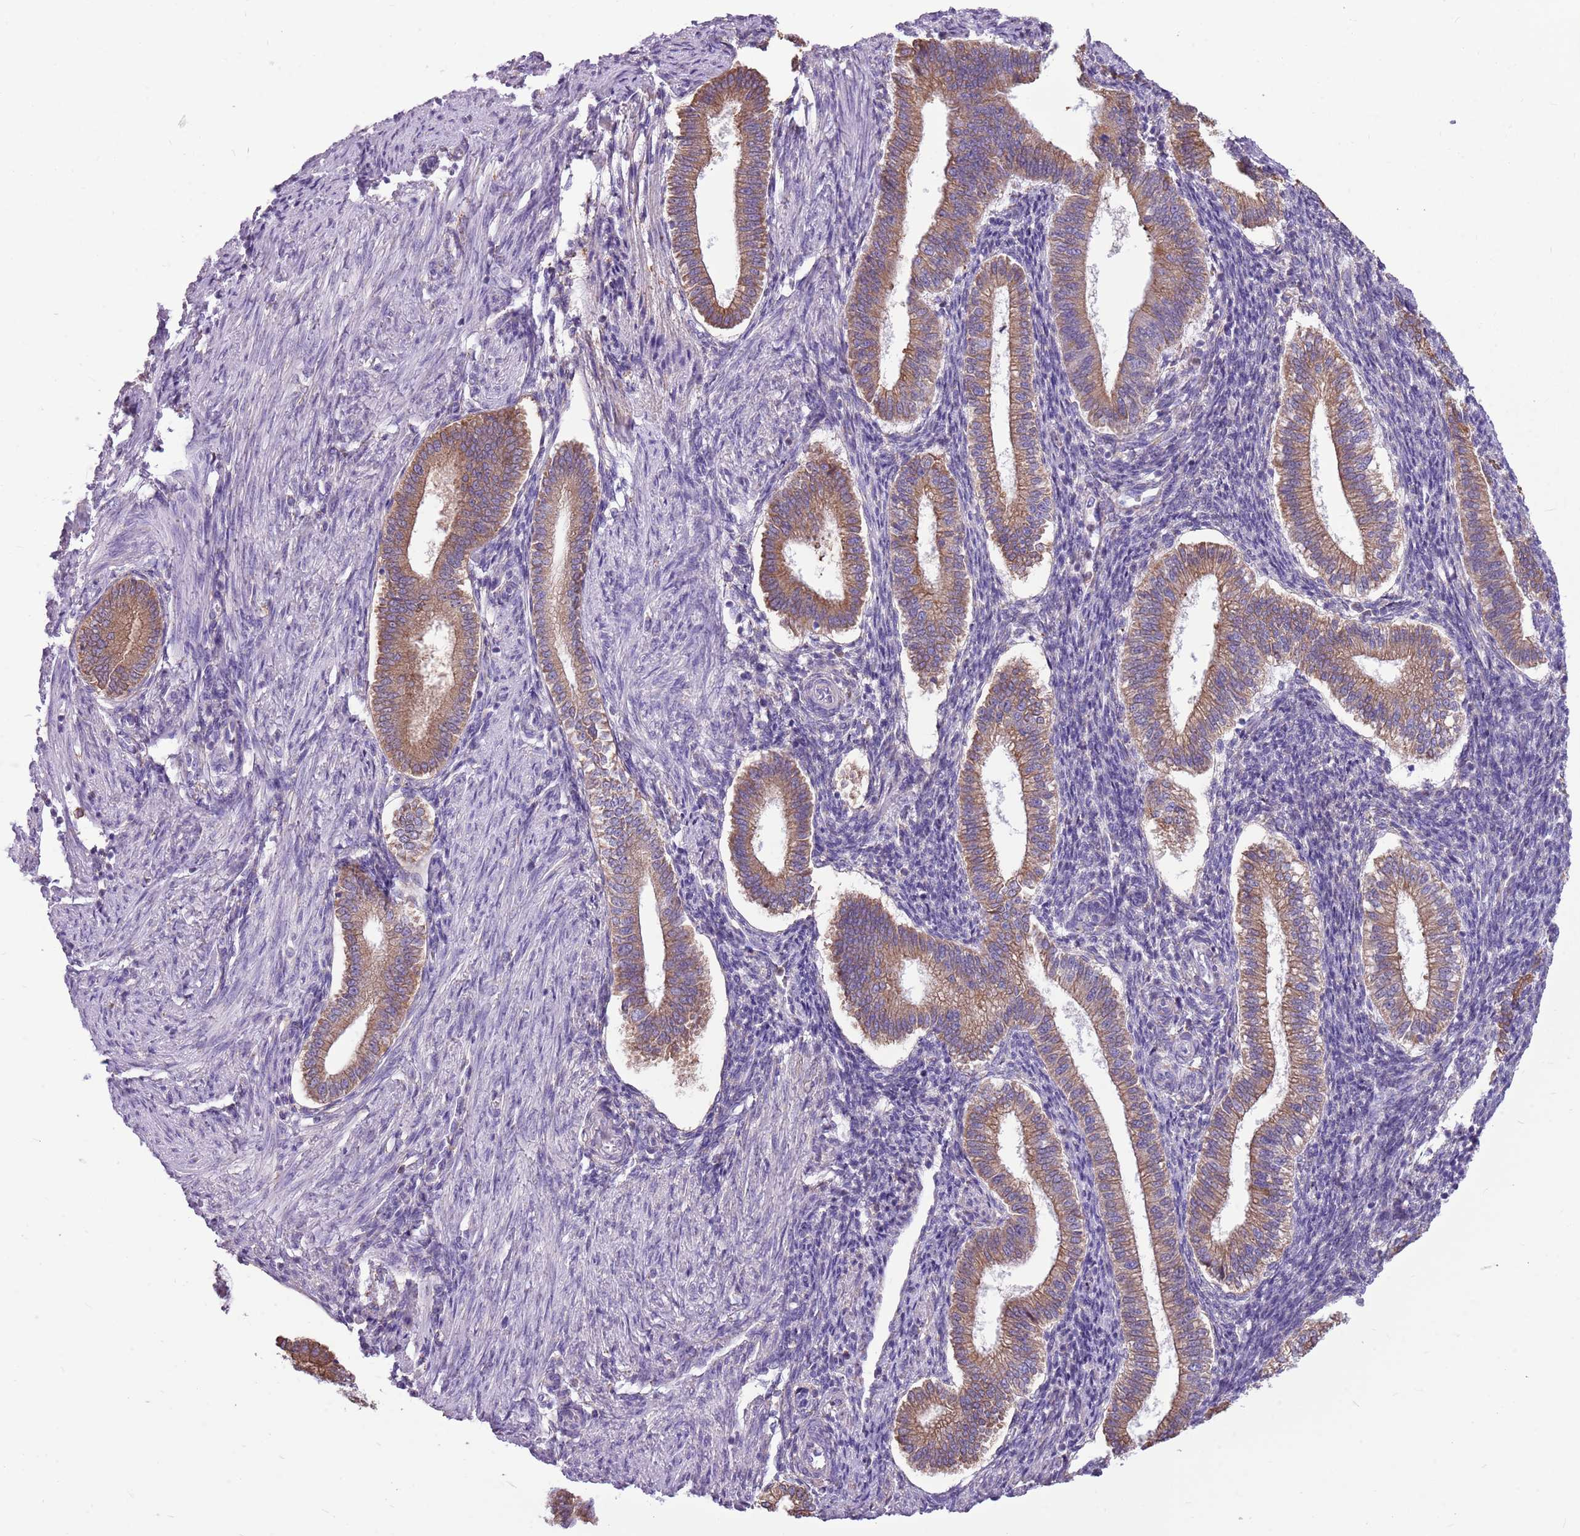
{"staining": {"intensity": "negative", "quantity": "none", "location": "none"}, "tissue": "endometrium", "cell_type": "Cells in endometrial stroma", "image_type": "normal", "snomed": [{"axis": "morphology", "description": "Normal tissue, NOS"}, {"axis": "topography", "description": "Endometrium"}], "caption": "Immunohistochemistry image of normal human endometrium stained for a protein (brown), which reveals no positivity in cells in endometrial stroma.", "gene": "KCTD19", "patient": {"sex": "female", "age": 25}}